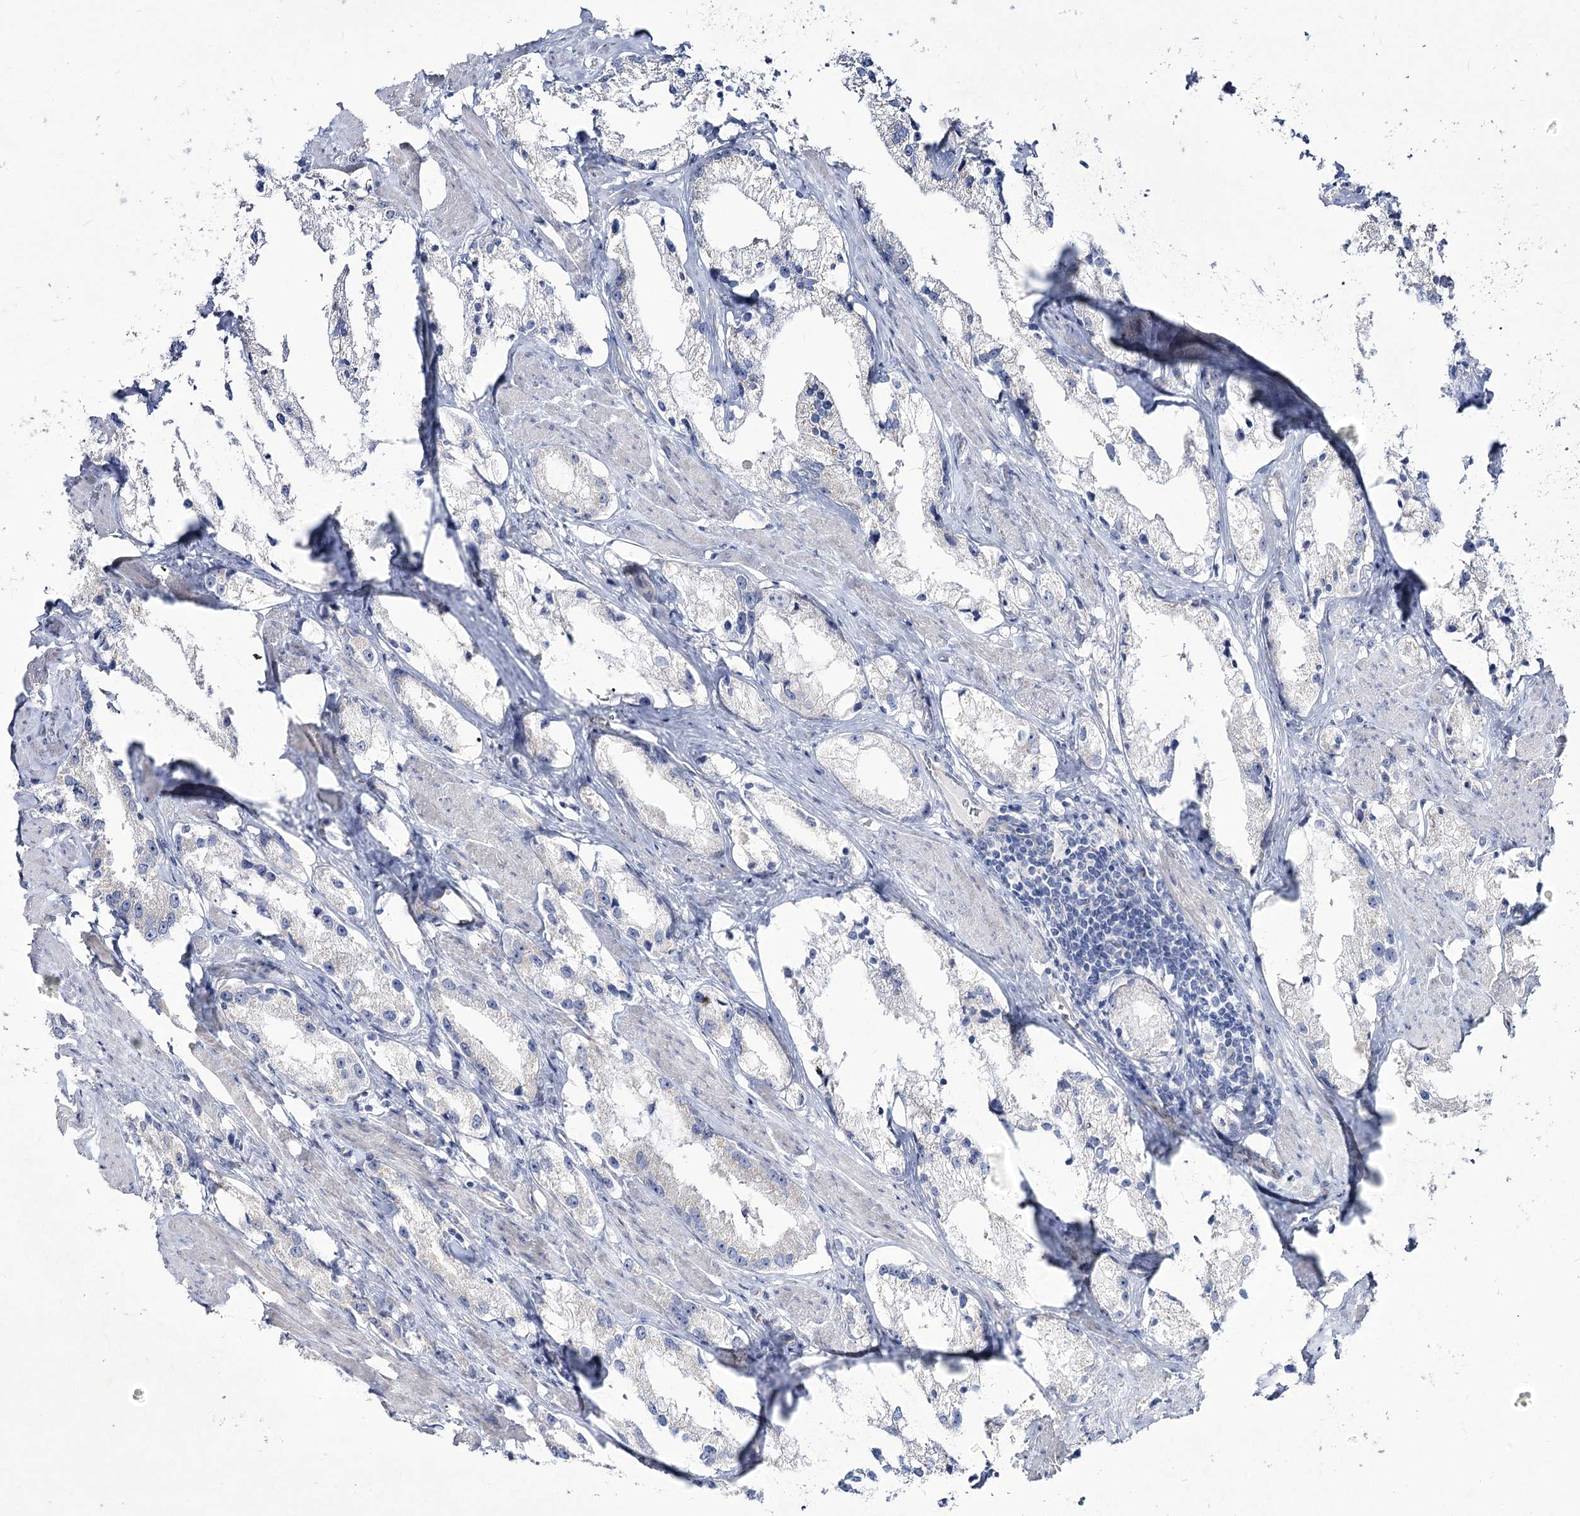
{"staining": {"intensity": "negative", "quantity": "none", "location": "none"}, "tissue": "prostate cancer", "cell_type": "Tumor cells", "image_type": "cancer", "snomed": [{"axis": "morphology", "description": "Adenocarcinoma, High grade"}, {"axis": "topography", "description": "Prostate"}], "caption": "Prostate cancer was stained to show a protein in brown. There is no significant staining in tumor cells.", "gene": "SUOX", "patient": {"sex": "male", "age": 66}}